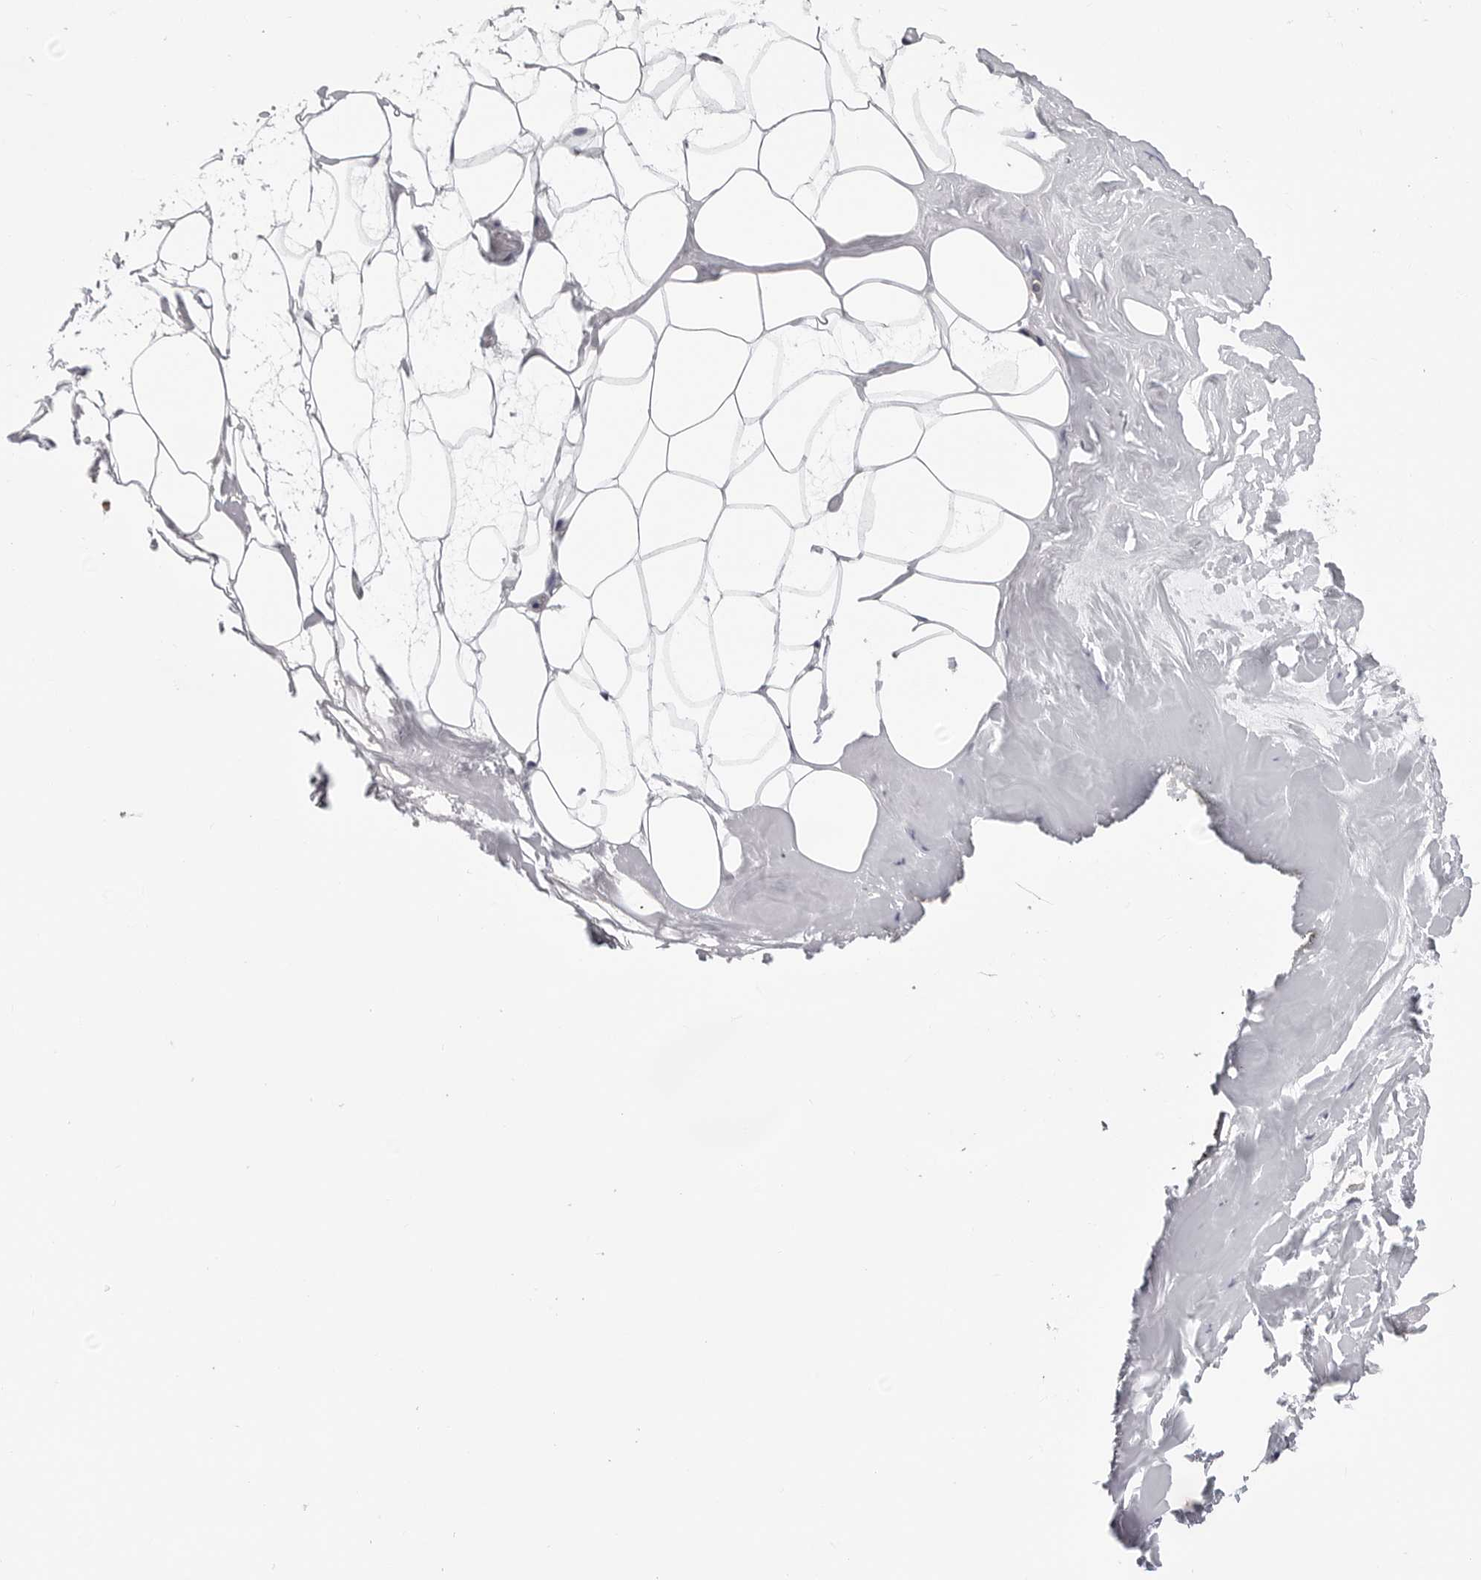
{"staining": {"intensity": "negative", "quantity": "none", "location": "none"}, "tissue": "adipose tissue", "cell_type": "Adipocytes", "image_type": "normal", "snomed": [{"axis": "morphology", "description": "Normal tissue, NOS"}, {"axis": "morphology", "description": "Fibrosis, NOS"}, {"axis": "topography", "description": "Breast"}, {"axis": "topography", "description": "Adipose tissue"}], "caption": "This is an immunohistochemistry (IHC) photomicrograph of normal adipose tissue. There is no staining in adipocytes.", "gene": "TRMT13", "patient": {"sex": "female", "age": 39}}